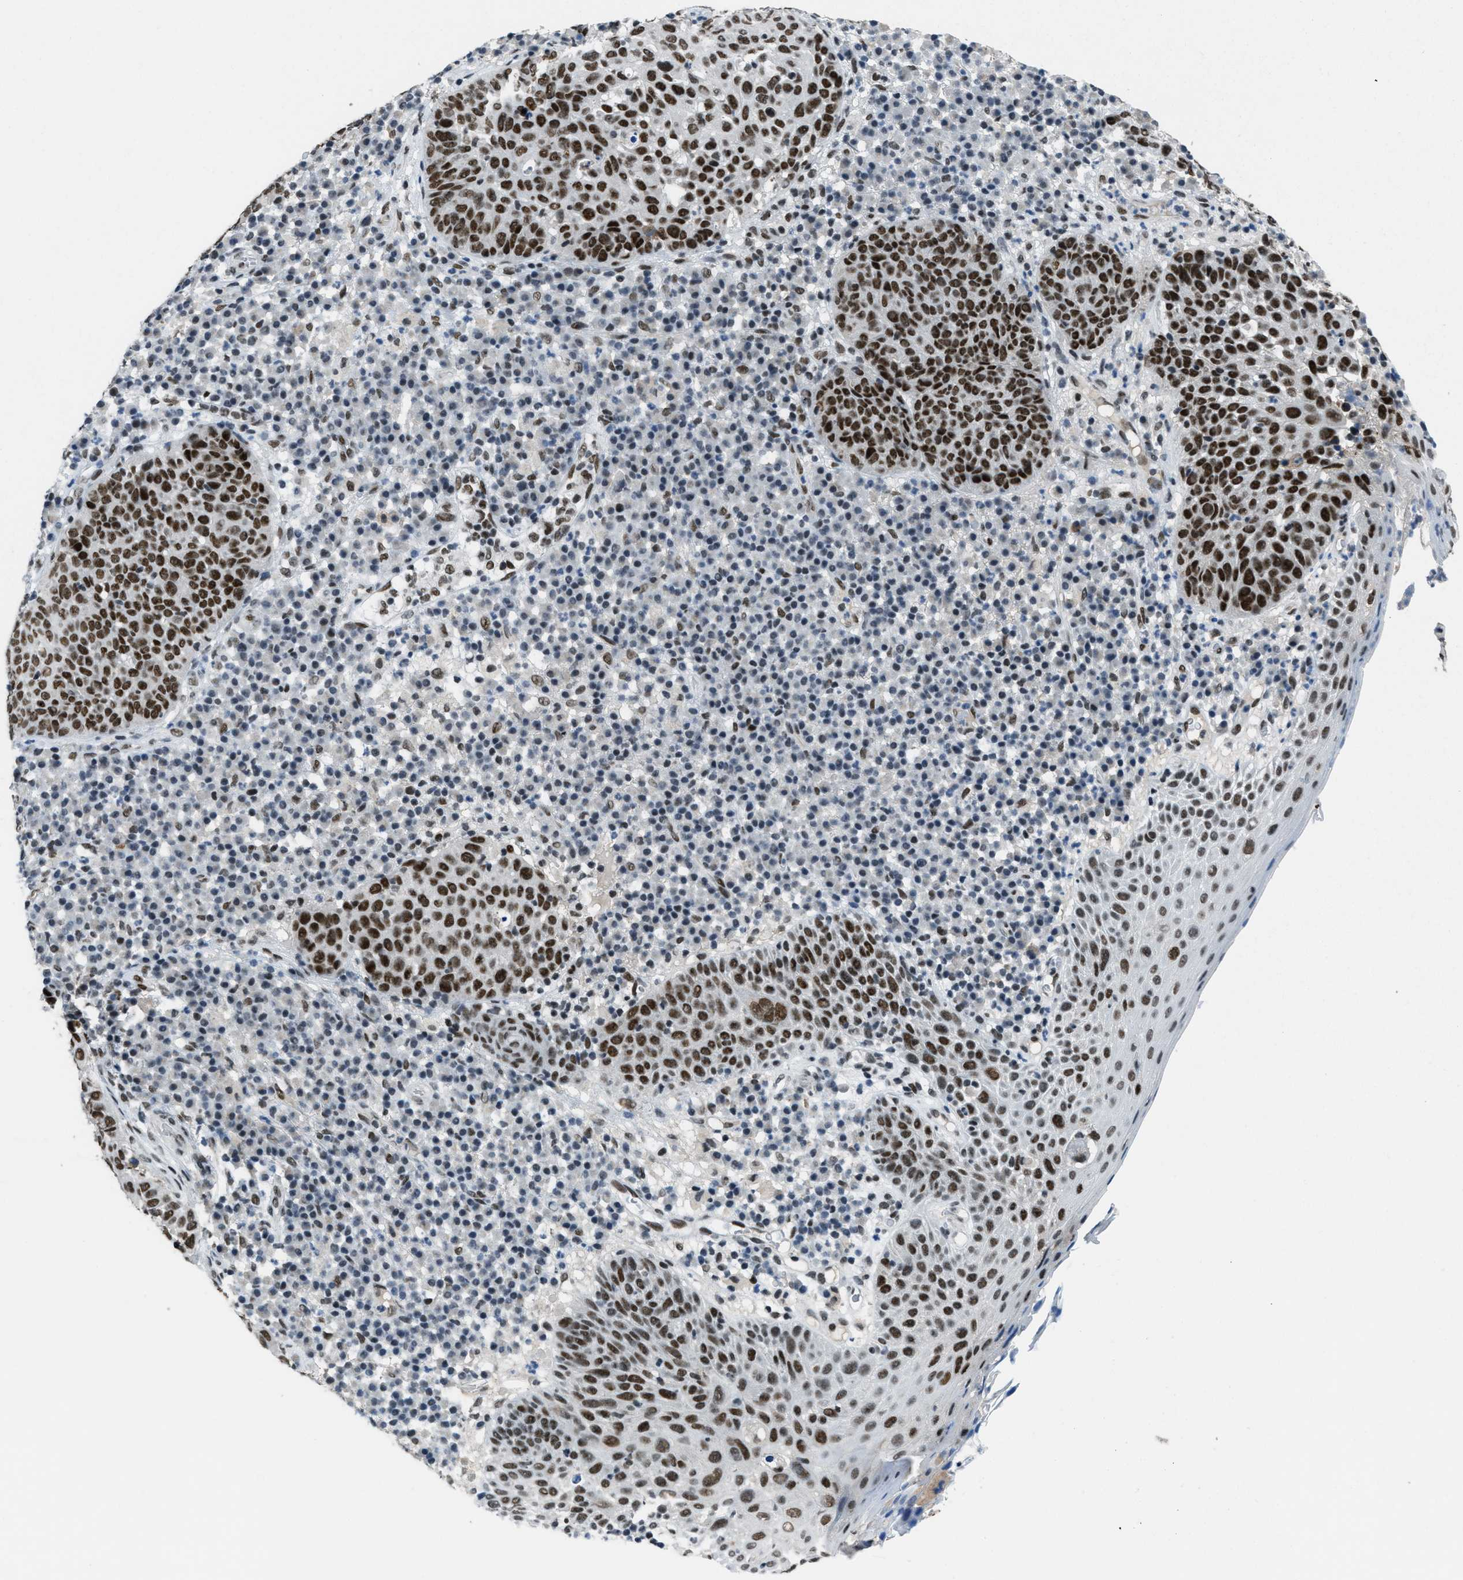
{"staining": {"intensity": "strong", "quantity": ">75%", "location": "nuclear"}, "tissue": "skin cancer", "cell_type": "Tumor cells", "image_type": "cancer", "snomed": [{"axis": "morphology", "description": "Squamous cell carcinoma in situ, NOS"}, {"axis": "morphology", "description": "Squamous cell carcinoma, NOS"}, {"axis": "topography", "description": "Skin"}], "caption": "DAB (3,3'-diaminobenzidine) immunohistochemical staining of squamous cell carcinoma (skin) shows strong nuclear protein expression in about >75% of tumor cells. (IHC, brightfield microscopy, high magnification).", "gene": "GATAD2B", "patient": {"sex": "male", "age": 93}}